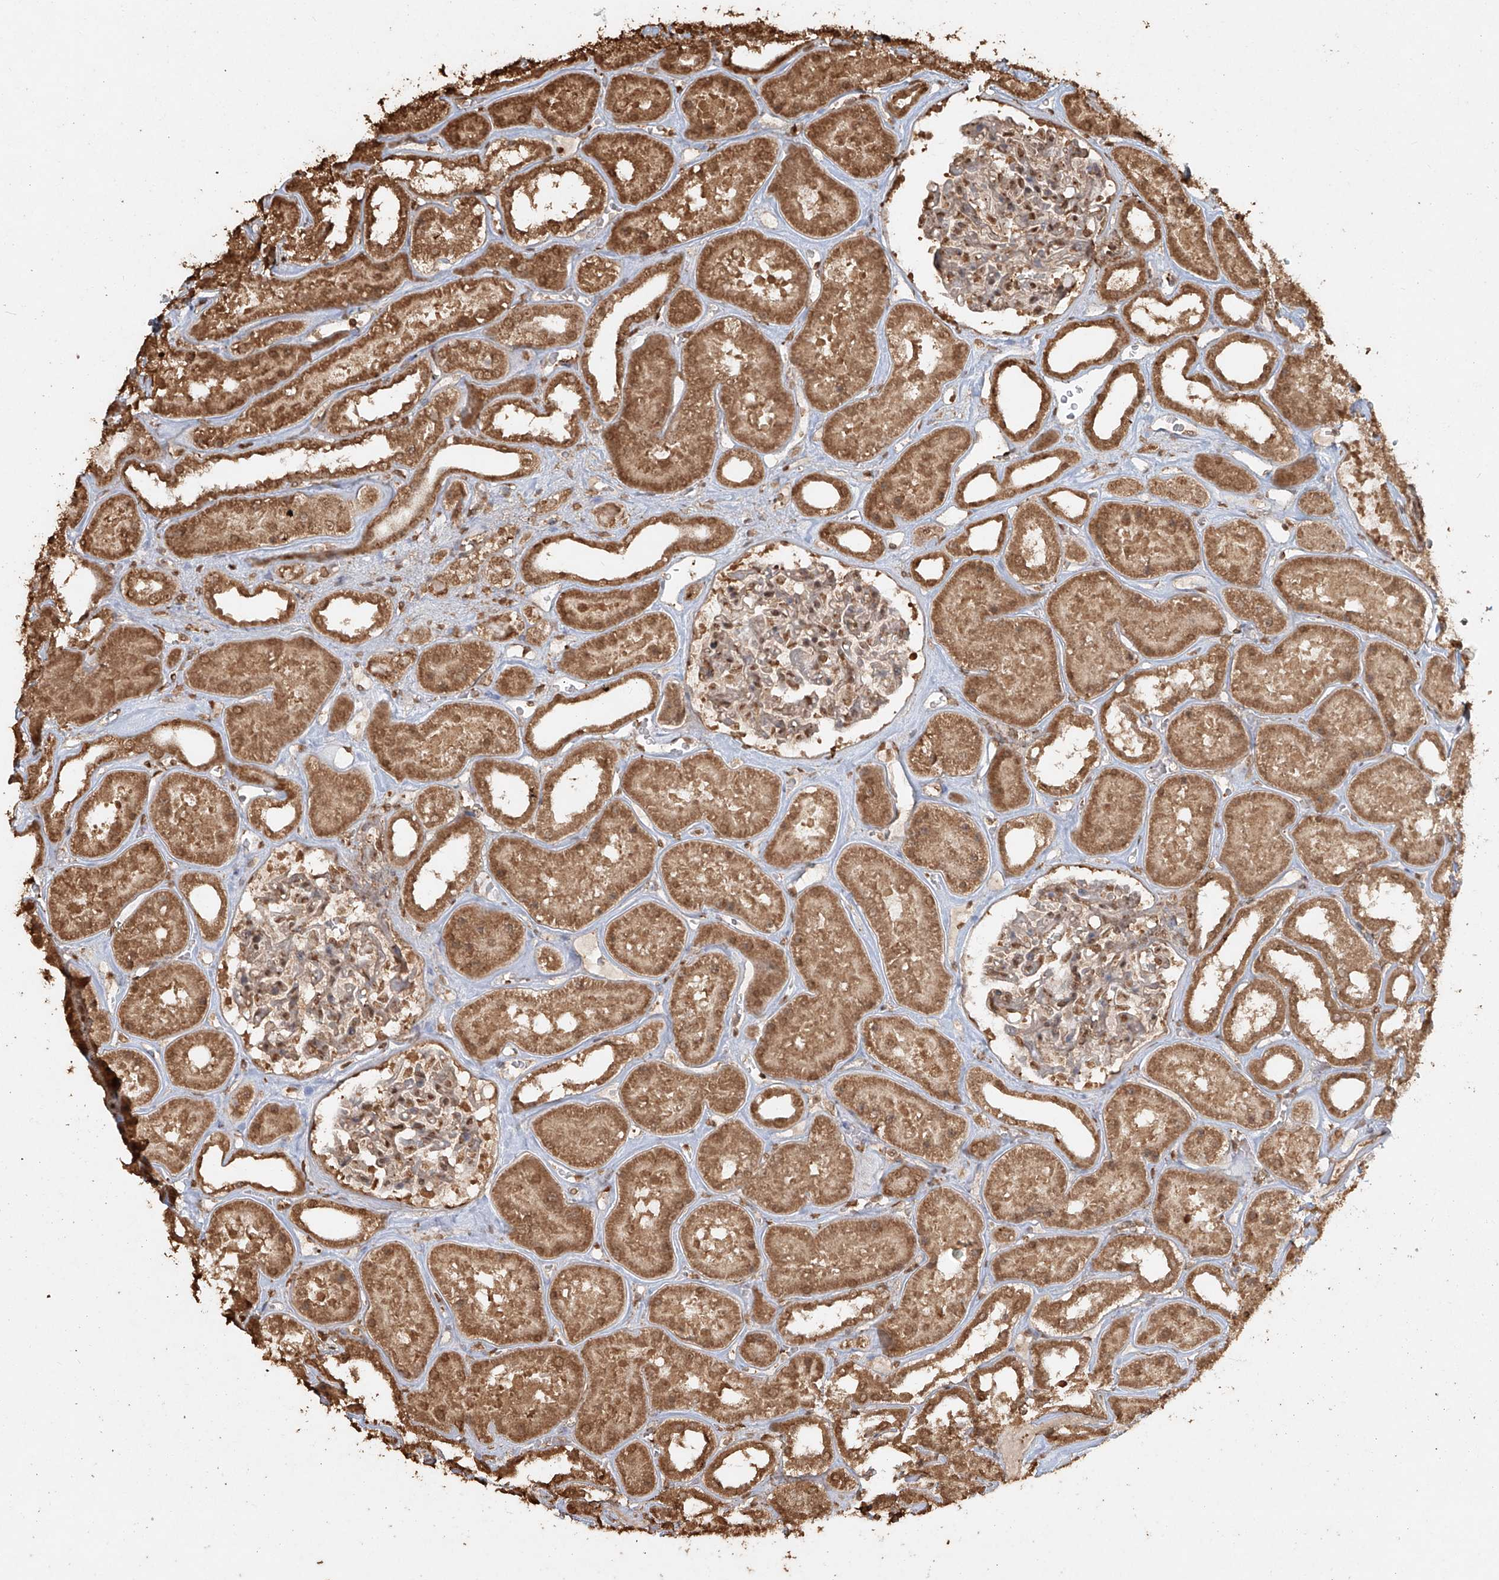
{"staining": {"intensity": "moderate", "quantity": "25%-75%", "location": "nuclear"}, "tissue": "kidney", "cell_type": "Cells in glomeruli", "image_type": "normal", "snomed": [{"axis": "morphology", "description": "Normal tissue, NOS"}, {"axis": "topography", "description": "Kidney"}], "caption": "IHC staining of benign kidney, which shows medium levels of moderate nuclear positivity in about 25%-75% of cells in glomeruli indicating moderate nuclear protein positivity. The staining was performed using DAB (brown) for protein detection and nuclei were counterstained in hematoxylin (blue).", "gene": "TIGAR", "patient": {"sex": "female", "age": 41}}